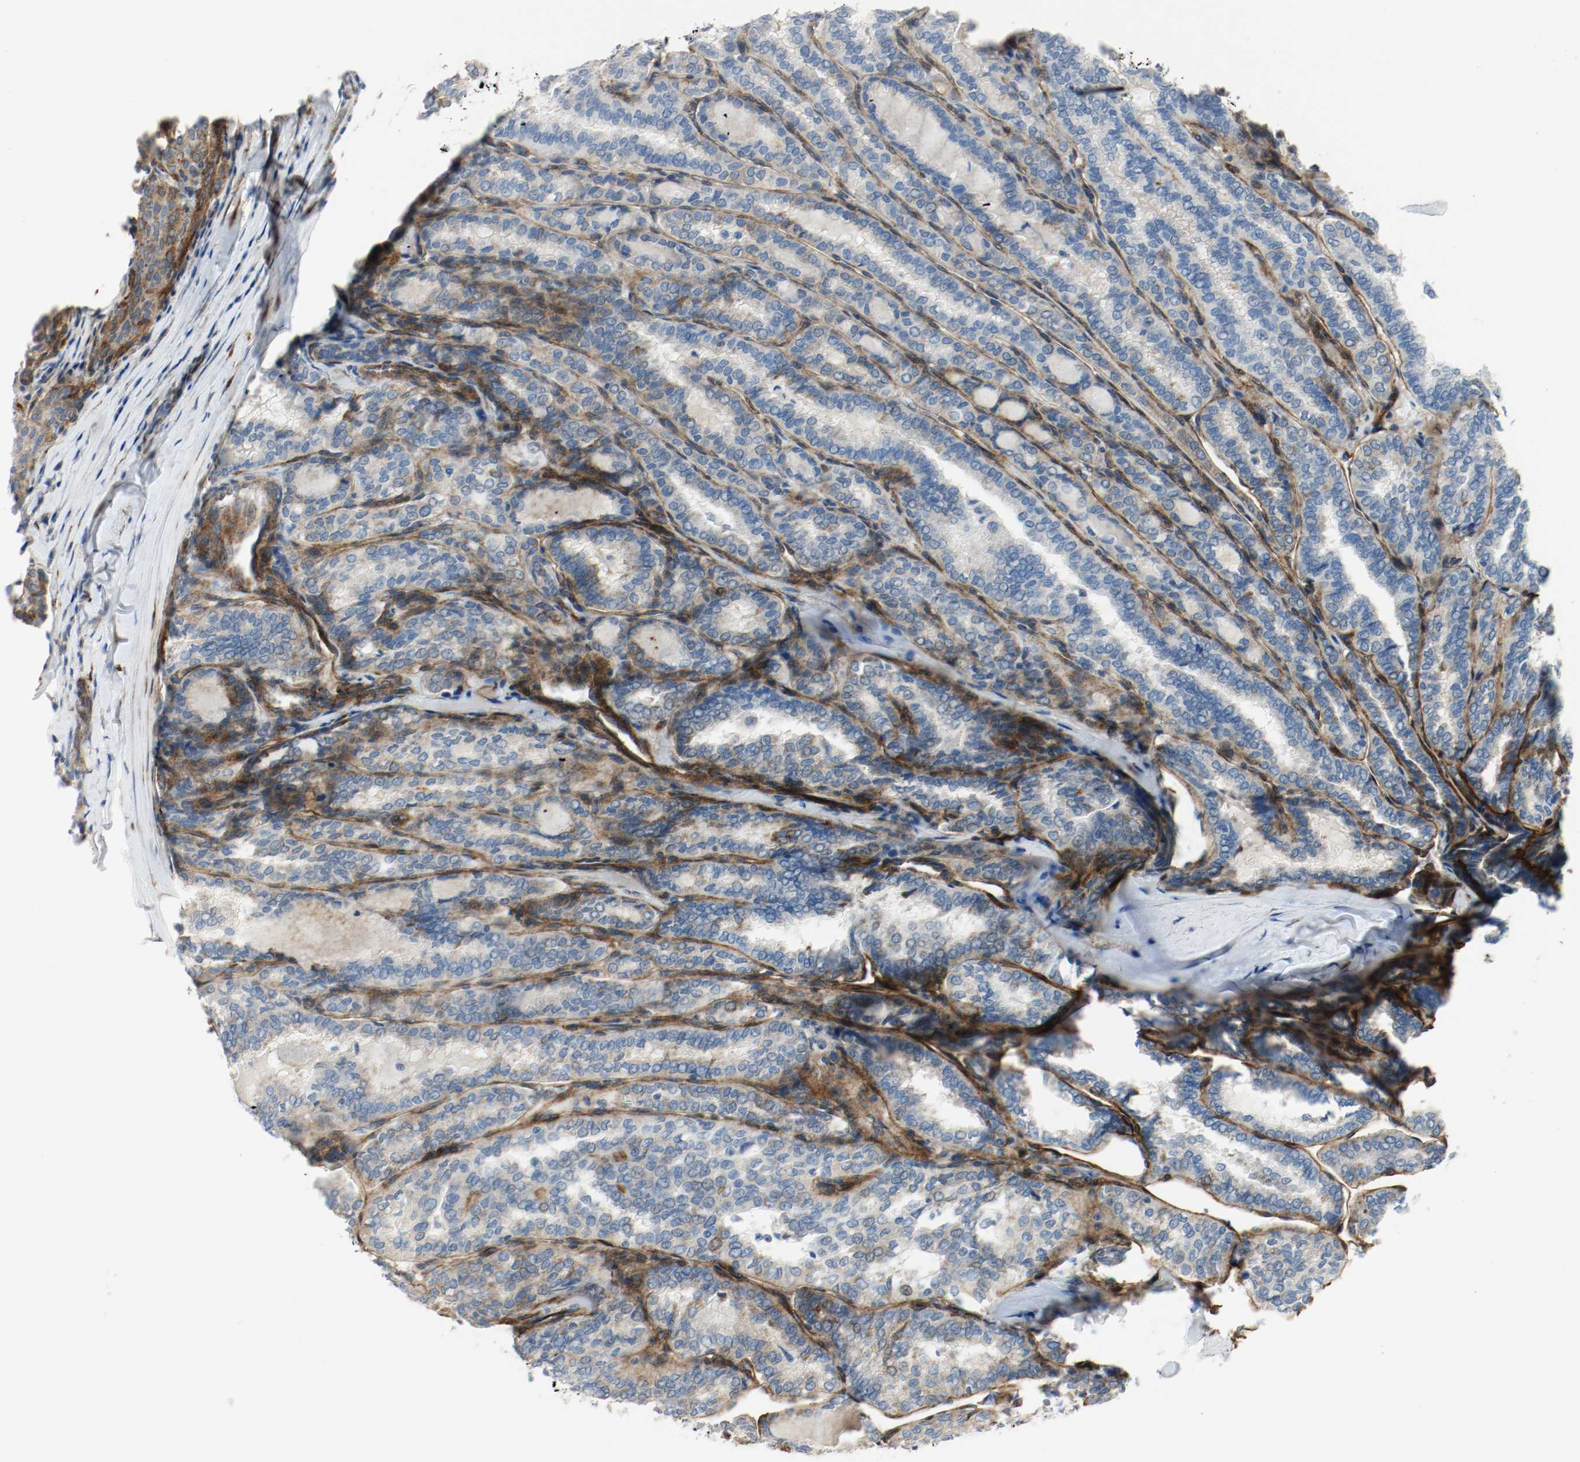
{"staining": {"intensity": "weak", "quantity": "25%-75%", "location": "cytoplasmic/membranous"}, "tissue": "thyroid cancer", "cell_type": "Tumor cells", "image_type": "cancer", "snomed": [{"axis": "morphology", "description": "Papillary adenocarcinoma, NOS"}, {"axis": "topography", "description": "Thyroid gland"}], "caption": "Human thyroid cancer (papillary adenocarcinoma) stained with a protein marker shows weak staining in tumor cells.", "gene": "LAMB1", "patient": {"sex": "female", "age": 30}}